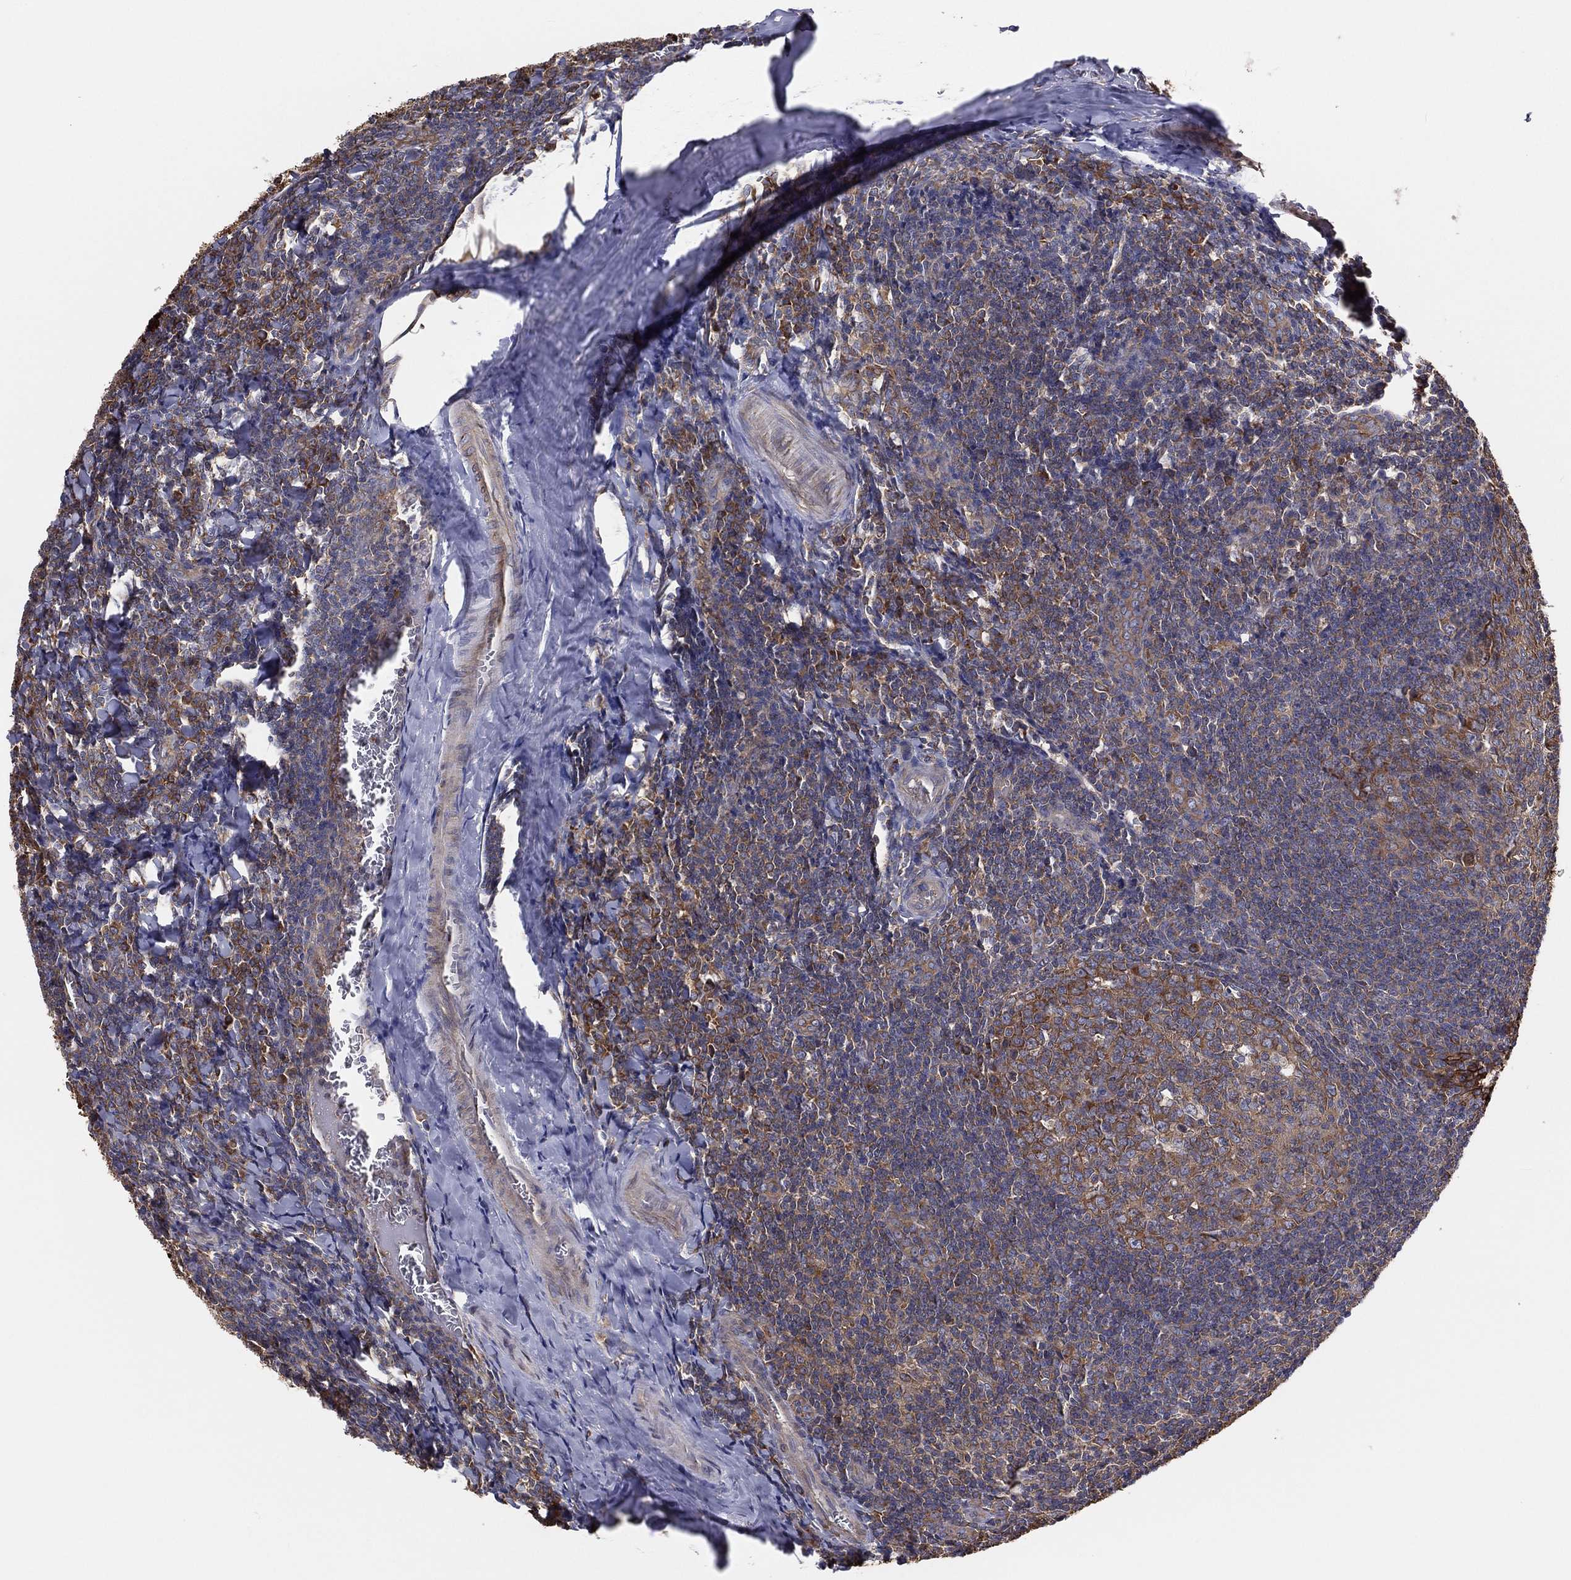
{"staining": {"intensity": "moderate", "quantity": "25%-75%", "location": "cytoplasmic/membranous"}, "tissue": "tonsil", "cell_type": "Germinal center cells", "image_type": "normal", "snomed": [{"axis": "morphology", "description": "Normal tissue, NOS"}, {"axis": "topography", "description": "Tonsil"}], "caption": "Tonsil stained for a protein (brown) displays moderate cytoplasmic/membranous positive expression in approximately 25%-75% of germinal center cells.", "gene": "EIF2B5", "patient": {"sex": "male", "age": 20}}